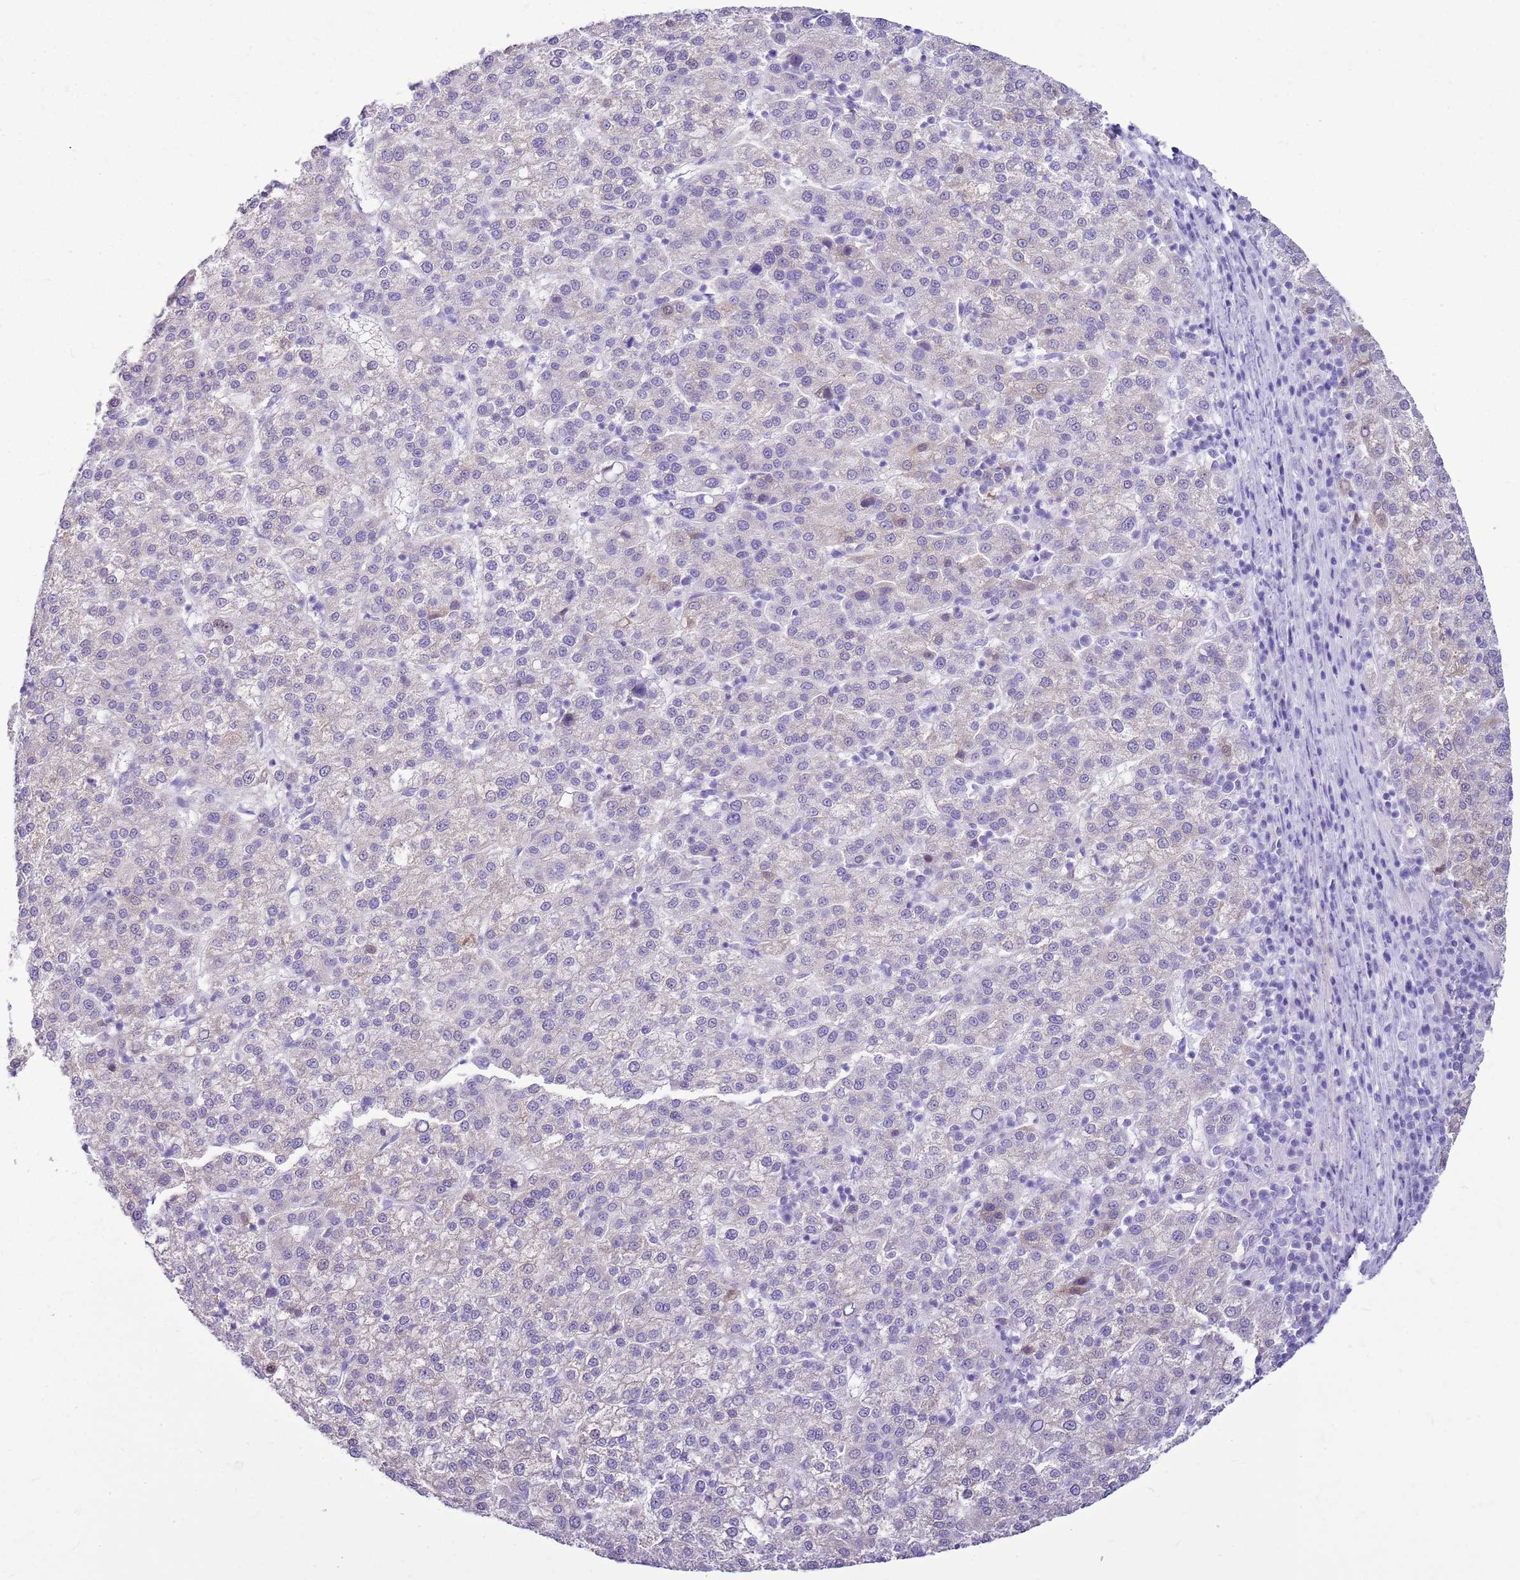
{"staining": {"intensity": "negative", "quantity": "none", "location": "none"}, "tissue": "liver cancer", "cell_type": "Tumor cells", "image_type": "cancer", "snomed": [{"axis": "morphology", "description": "Carcinoma, Hepatocellular, NOS"}, {"axis": "topography", "description": "Liver"}], "caption": "This is a image of immunohistochemistry staining of liver hepatocellular carcinoma, which shows no staining in tumor cells.", "gene": "SULT1E1", "patient": {"sex": "female", "age": 58}}